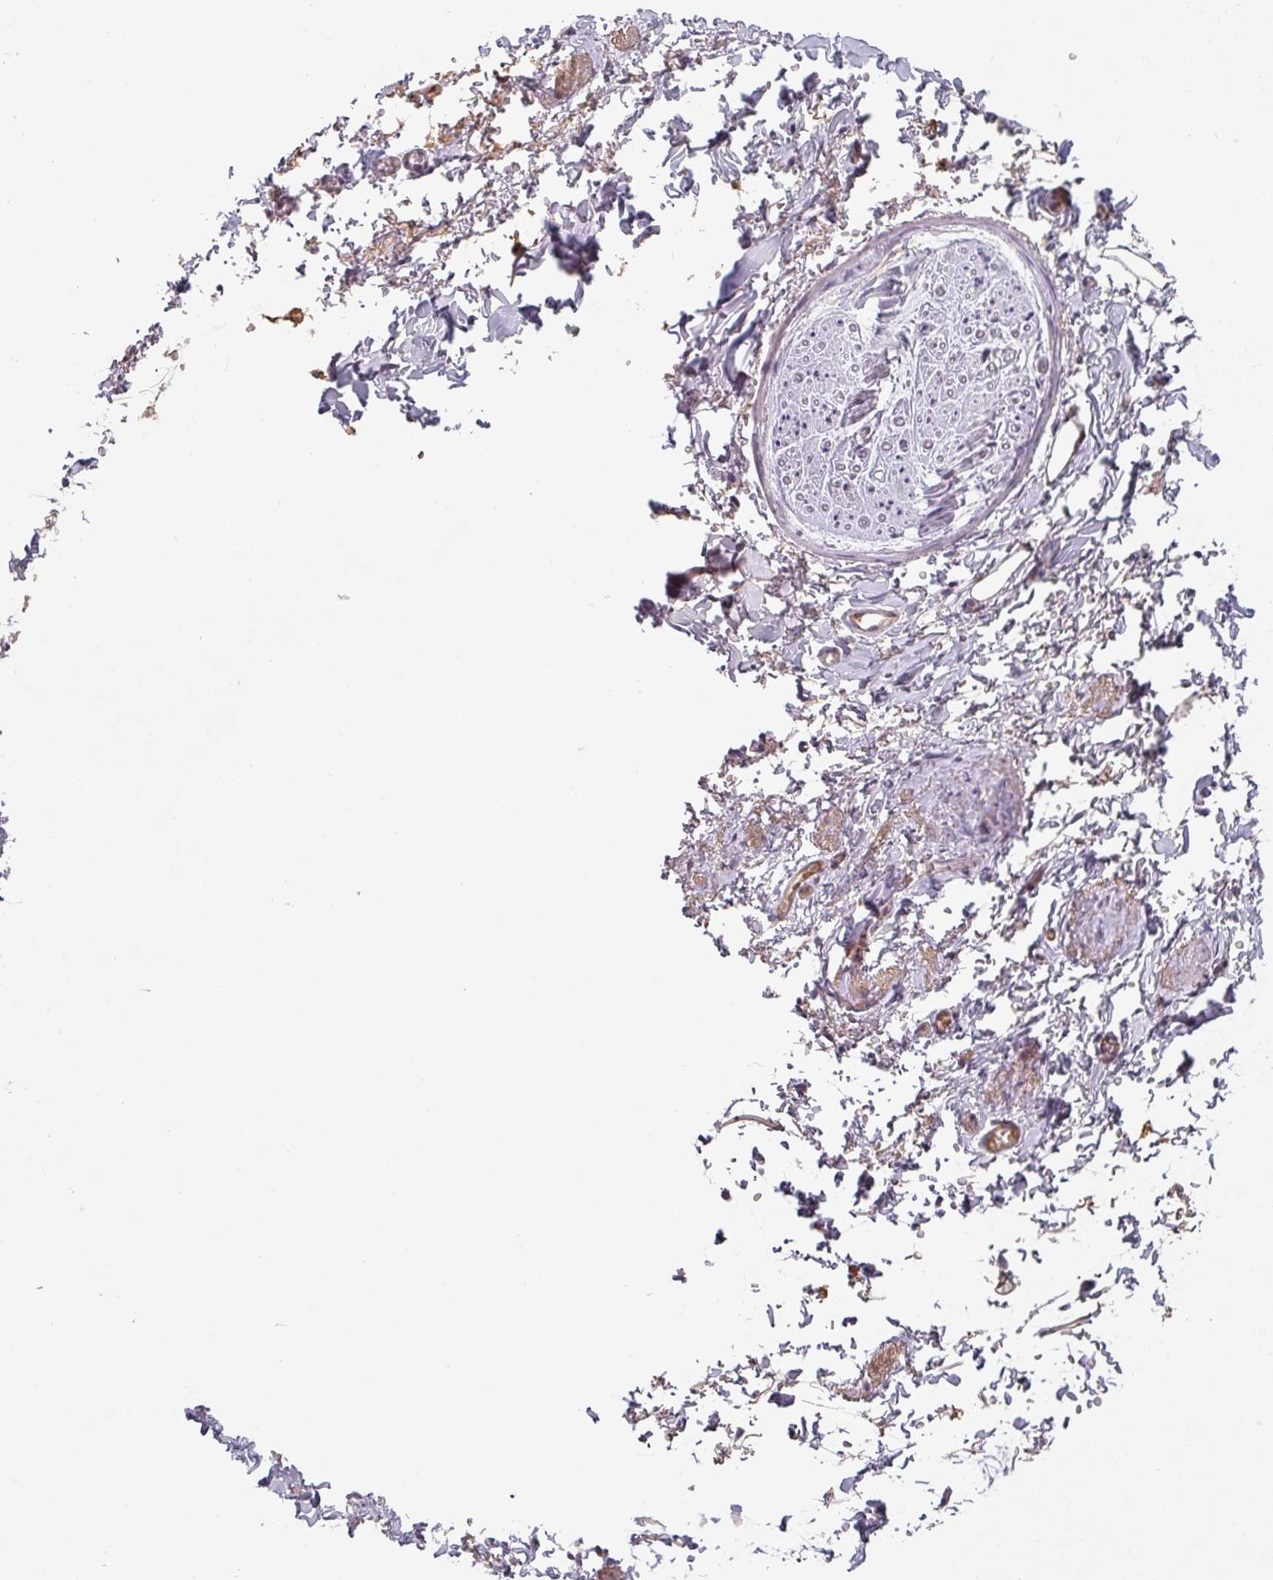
{"staining": {"intensity": "negative", "quantity": "none", "location": "none"}, "tissue": "adipose tissue", "cell_type": "Adipocytes", "image_type": "normal", "snomed": [{"axis": "morphology", "description": "Normal tissue, NOS"}, {"axis": "topography", "description": "Vulva"}, {"axis": "topography", "description": "Vagina"}, {"axis": "topography", "description": "Peripheral nerve tissue"}], "caption": "Immunohistochemical staining of unremarkable adipose tissue reveals no significant expression in adipocytes. Nuclei are stained in blue.", "gene": "C1QB", "patient": {"sex": "female", "age": 66}}